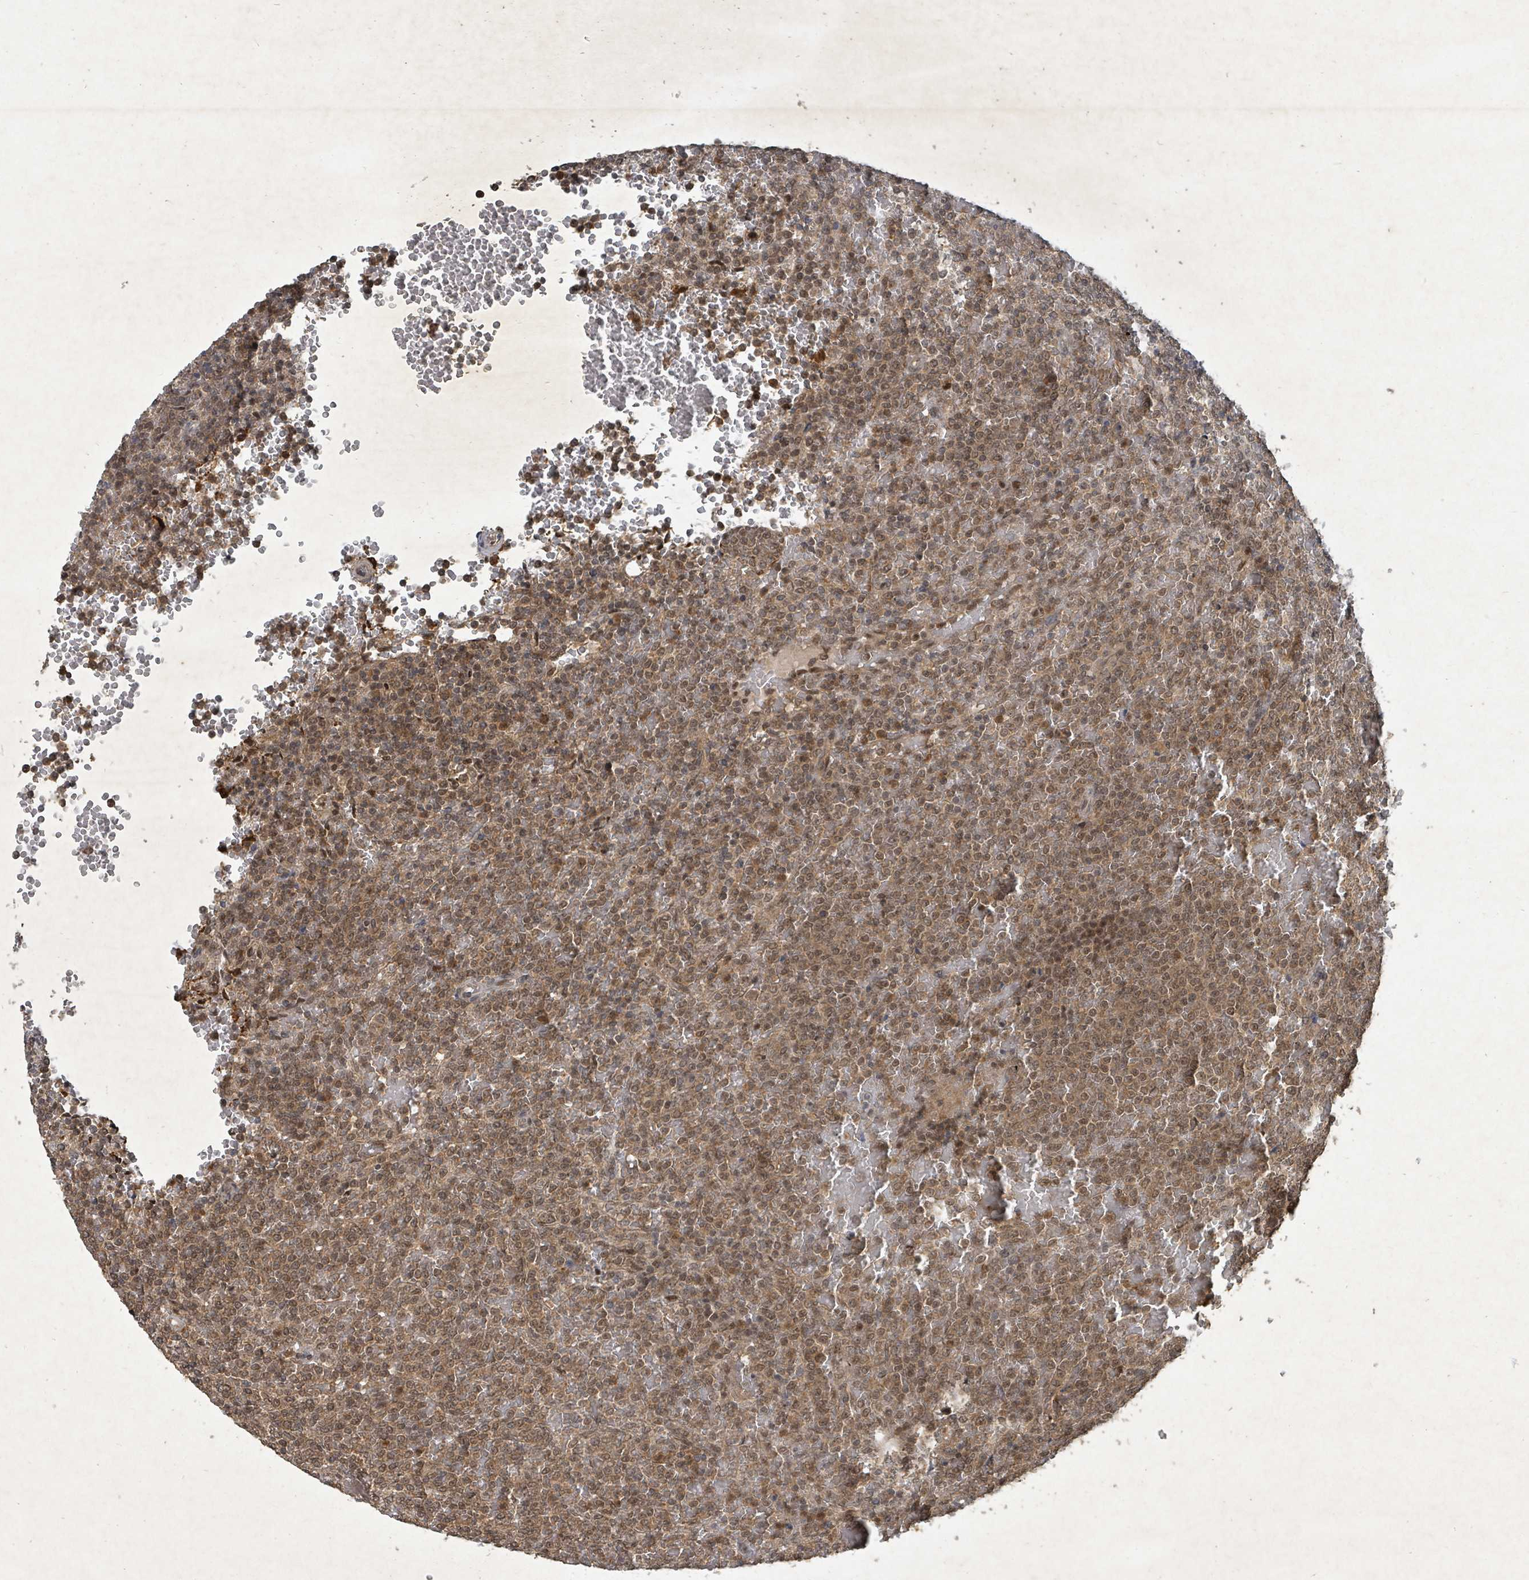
{"staining": {"intensity": "moderate", "quantity": ">75%", "location": "nuclear"}, "tissue": "lymphoma", "cell_type": "Tumor cells", "image_type": "cancer", "snomed": [{"axis": "morphology", "description": "Malignant lymphoma, non-Hodgkin's type, Low grade"}, {"axis": "topography", "description": "Spleen"}], "caption": "Protein staining of lymphoma tissue shows moderate nuclear staining in approximately >75% of tumor cells.", "gene": "KDM4E", "patient": {"sex": "male", "age": 60}}